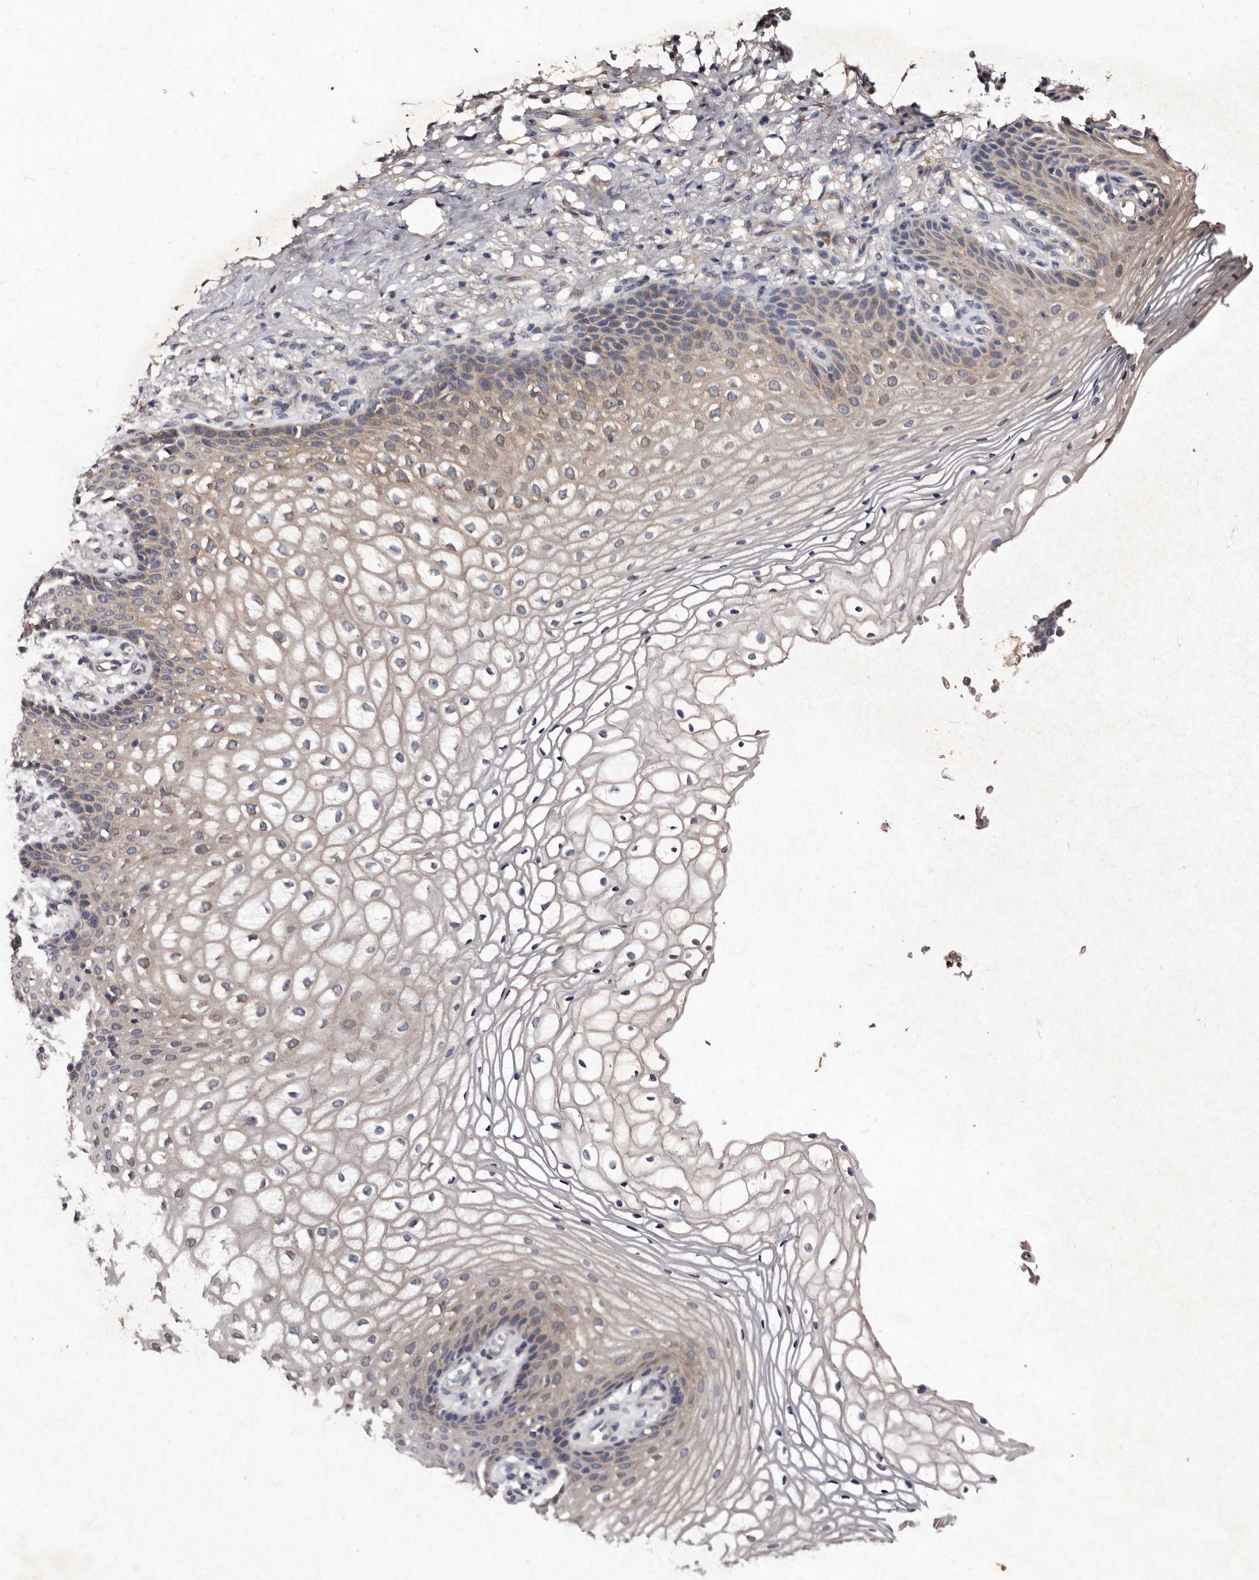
{"staining": {"intensity": "weak", "quantity": "25%-75%", "location": "cytoplasmic/membranous"}, "tissue": "vagina", "cell_type": "Squamous epithelial cells", "image_type": "normal", "snomed": [{"axis": "morphology", "description": "Normal tissue, NOS"}, {"axis": "topography", "description": "Vagina"}], "caption": "Immunohistochemistry histopathology image of normal human vagina stained for a protein (brown), which exhibits low levels of weak cytoplasmic/membranous positivity in about 25%-75% of squamous epithelial cells.", "gene": "TFB1M", "patient": {"sex": "female", "age": 60}}